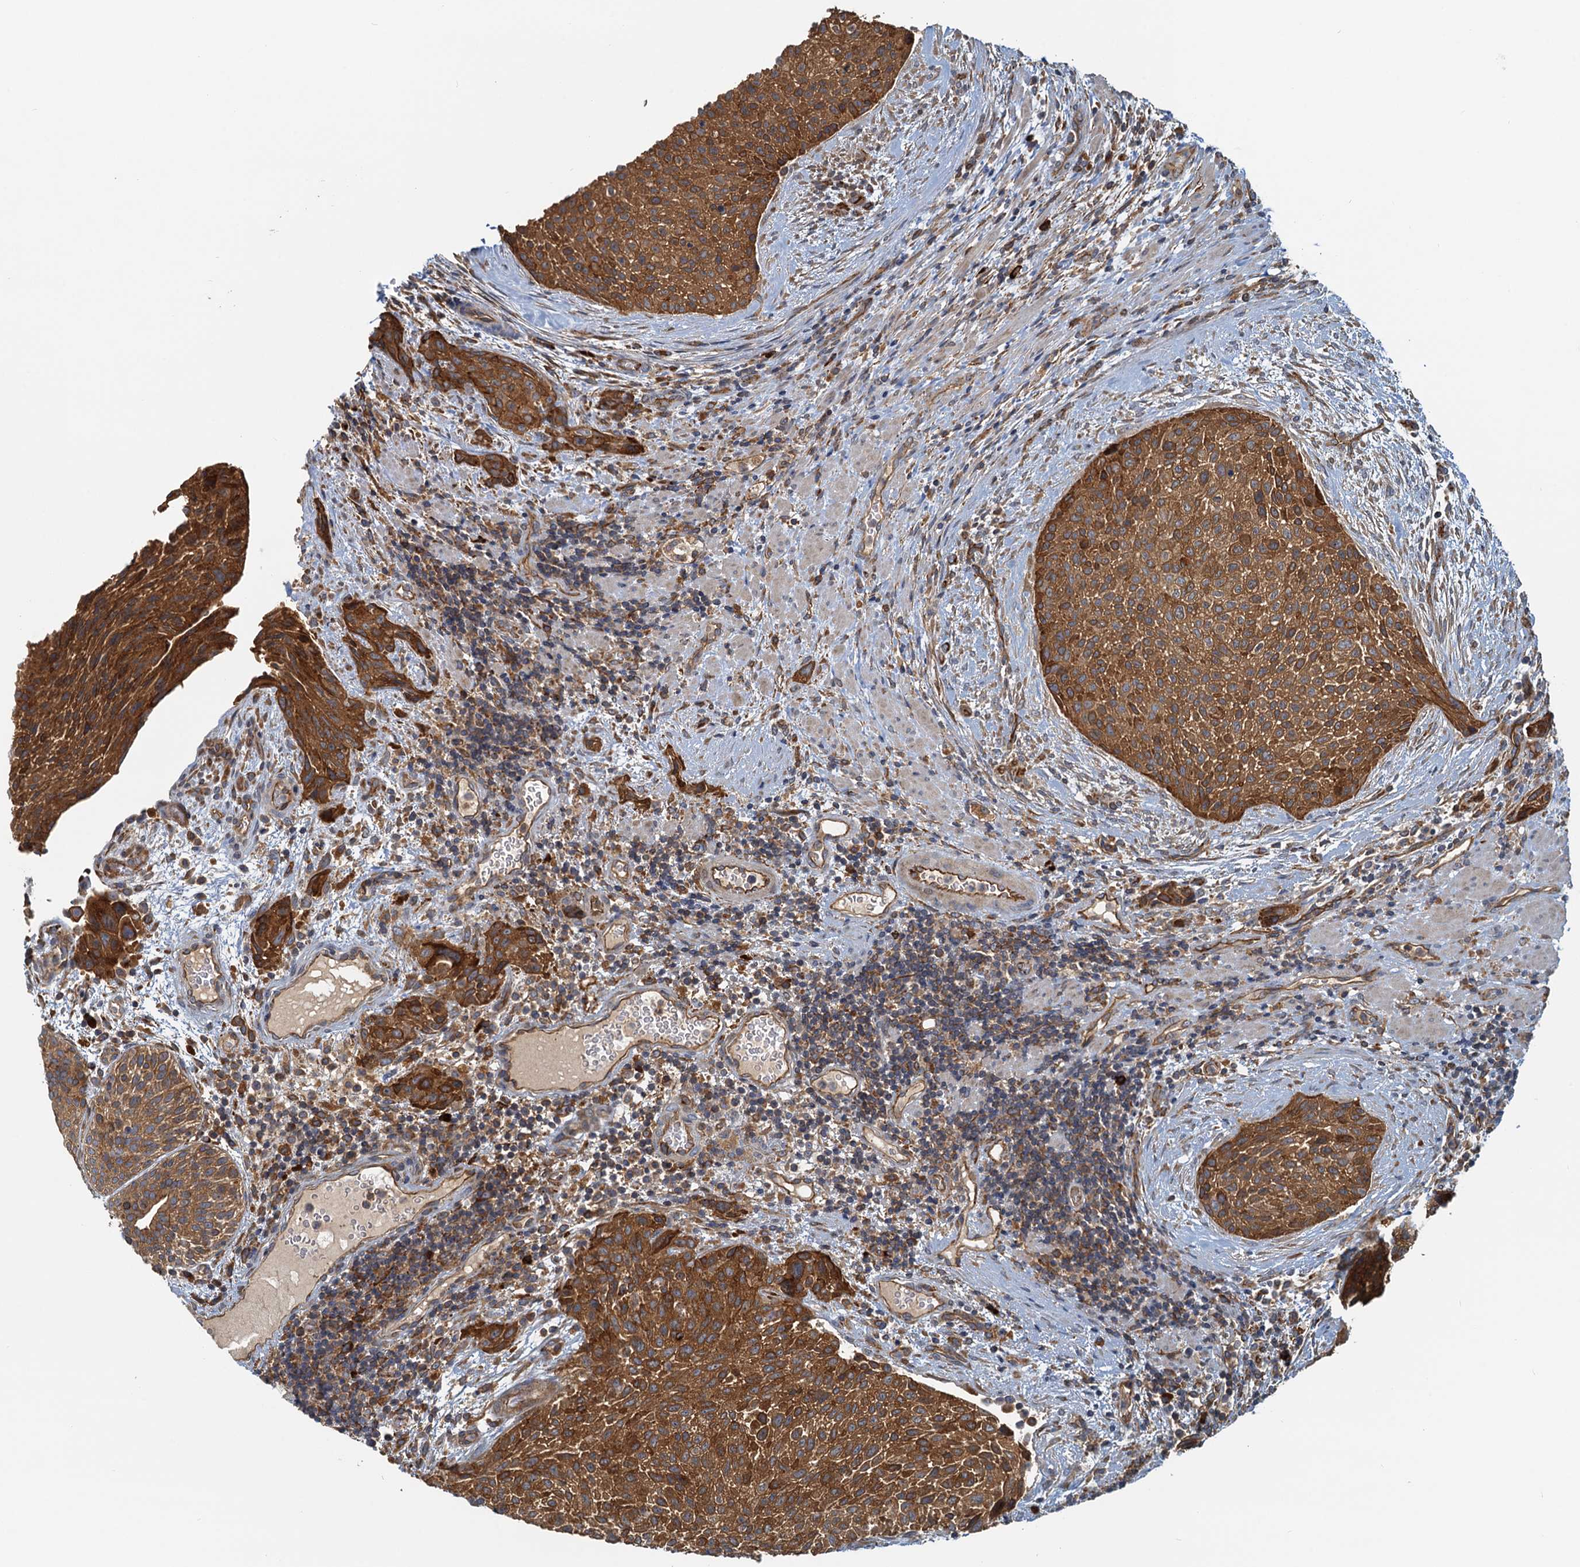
{"staining": {"intensity": "moderate", "quantity": ">75%", "location": "cytoplasmic/membranous"}, "tissue": "urothelial cancer", "cell_type": "Tumor cells", "image_type": "cancer", "snomed": [{"axis": "morphology", "description": "Normal tissue, NOS"}, {"axis": "morphology", "description": "Urothelial carcinoma, NOS"}, {"axis": "topography", "description": "Urinary bladder"}, {"axis": "topography", "description": "Peripheral nerve tissue"}], "caption": "Human urothelial cancer stained with a protein marker exhibits moderate staining in tumor cells.", "gene": "NIPAL3", "patient": {"sex": "male", "age": 35}}